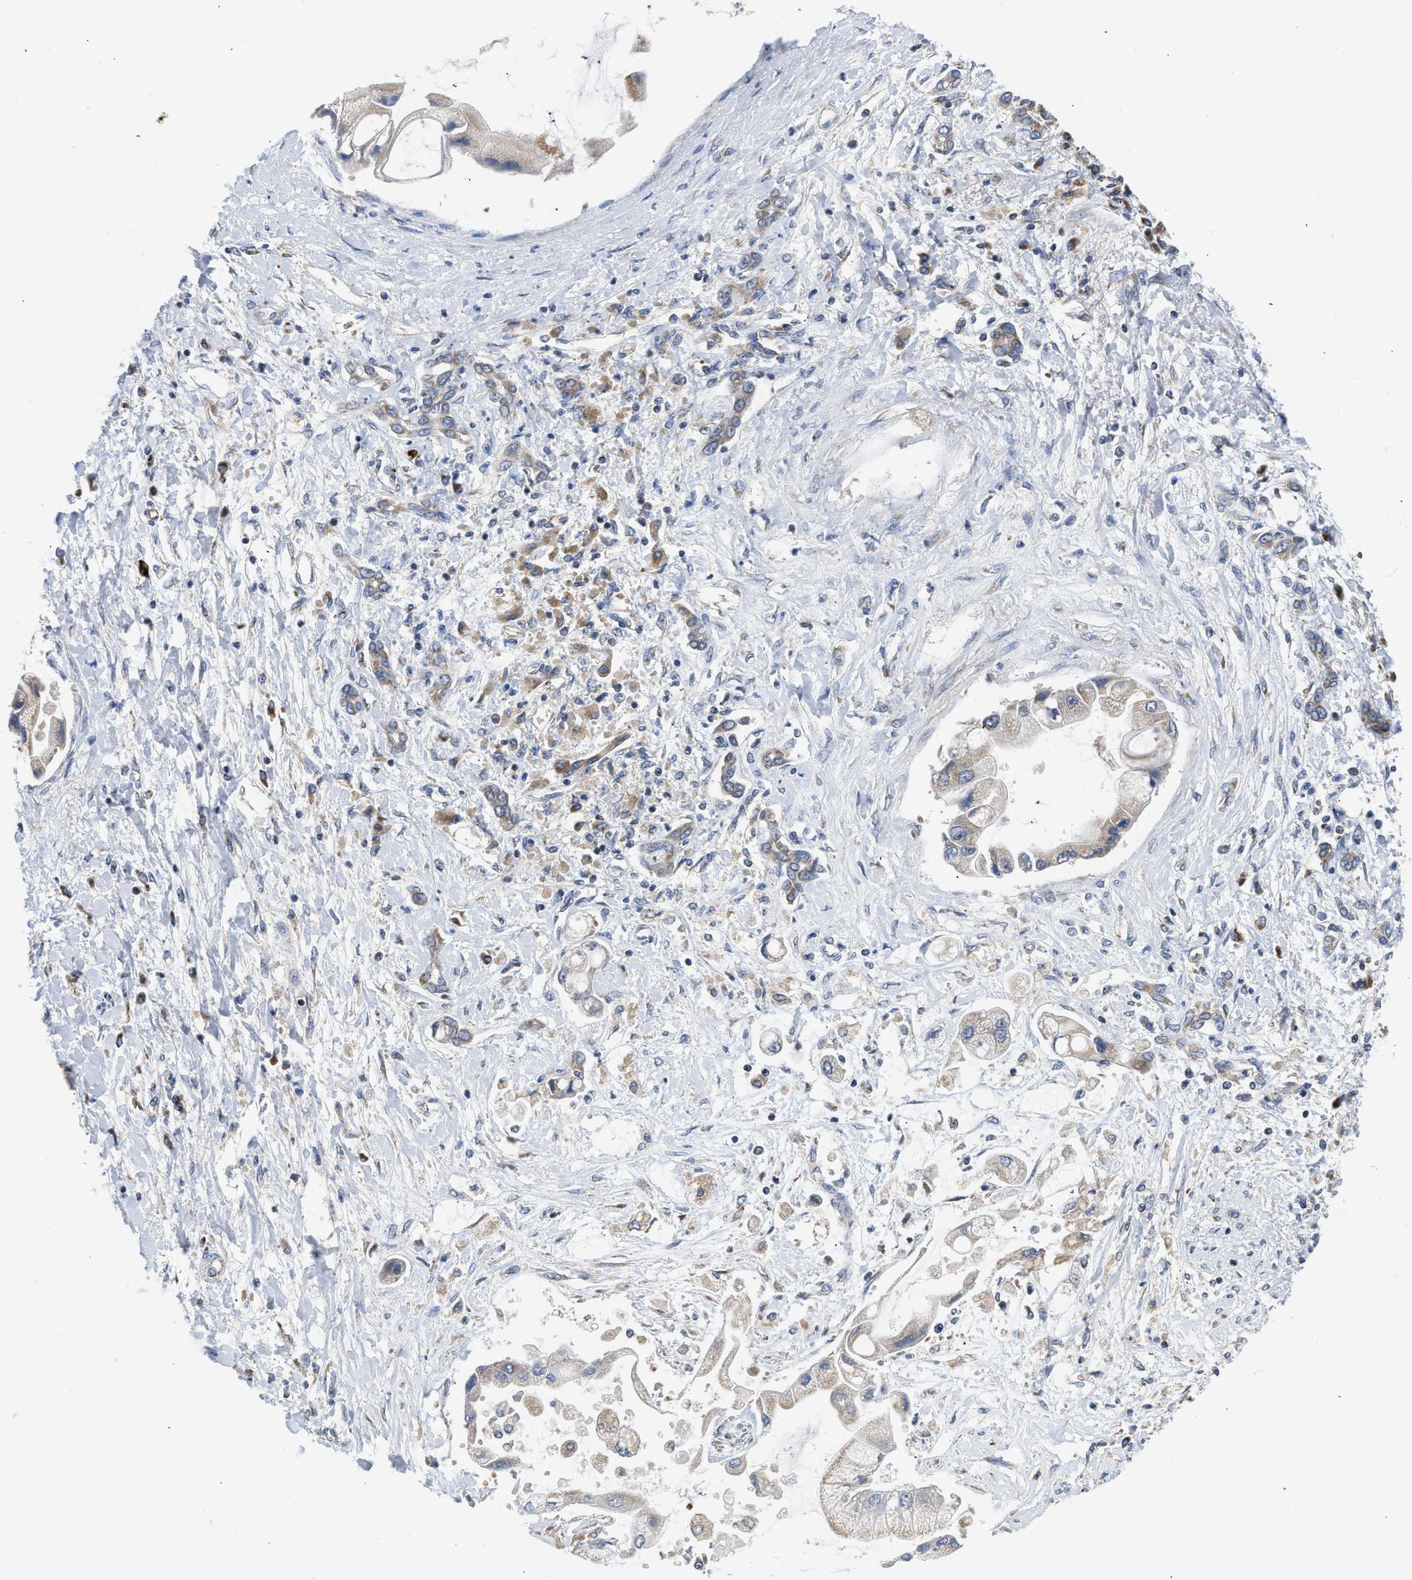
{"staining": {"intensity": "weak", "quantity": ">75%", "location": "cytoplasmic/membranous"}, "tissue": "liver cancer", "cell_type": "Tumor cells", "image_type": "cancer", "snomed": [{"axis": "morphology", "description": "Cholangiocarcinoma"}, {"axis": "topography", "description": "Liver"}], "caption": "Protein staining of cholangiocarcinoma (liver) tissue reveals weak cytoplasmic/membranous positivity in approximately >75% of tumor cells.", "gene": "PIM1", "patient": {"sex": "male", "age": 50}}